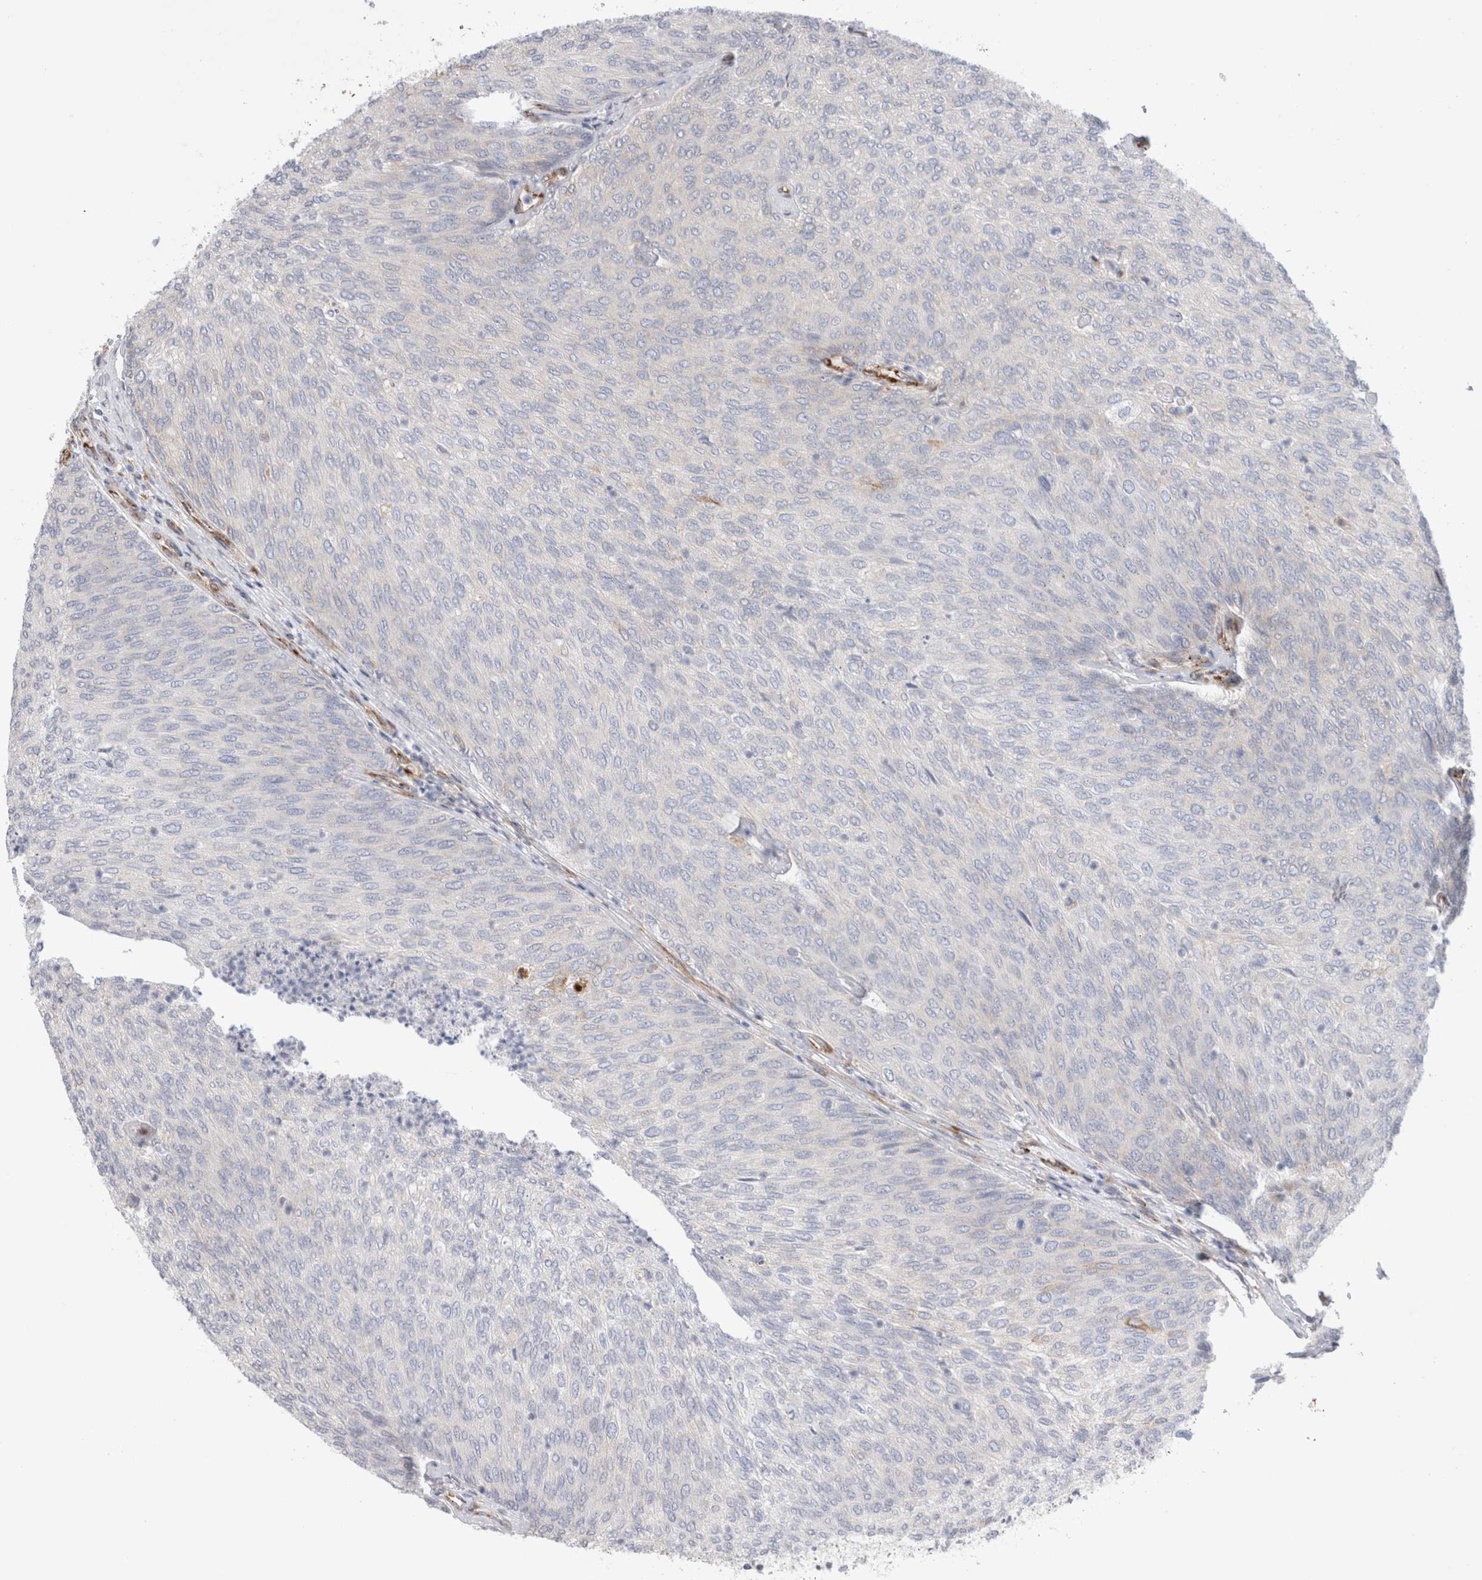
{"staining": {"intensity": "negative", "quantity": "none", "location": "none"}, "tissue": "urothelial cancer", "cell_type": "Tumor cells", "image_type": "cancer", "snomed": [{"axis": "morphology", "description": "Urothelial carcinoma, Low grade"}, {"axis": "topography", "description": "Urinary bladder"}], "caption": "The histopathology image demonstrates no staining of tumor cells in low-grade urothelial carcinoma.", "gene": "CNPY4", "patient": {"sex": "female", "age": 79}}